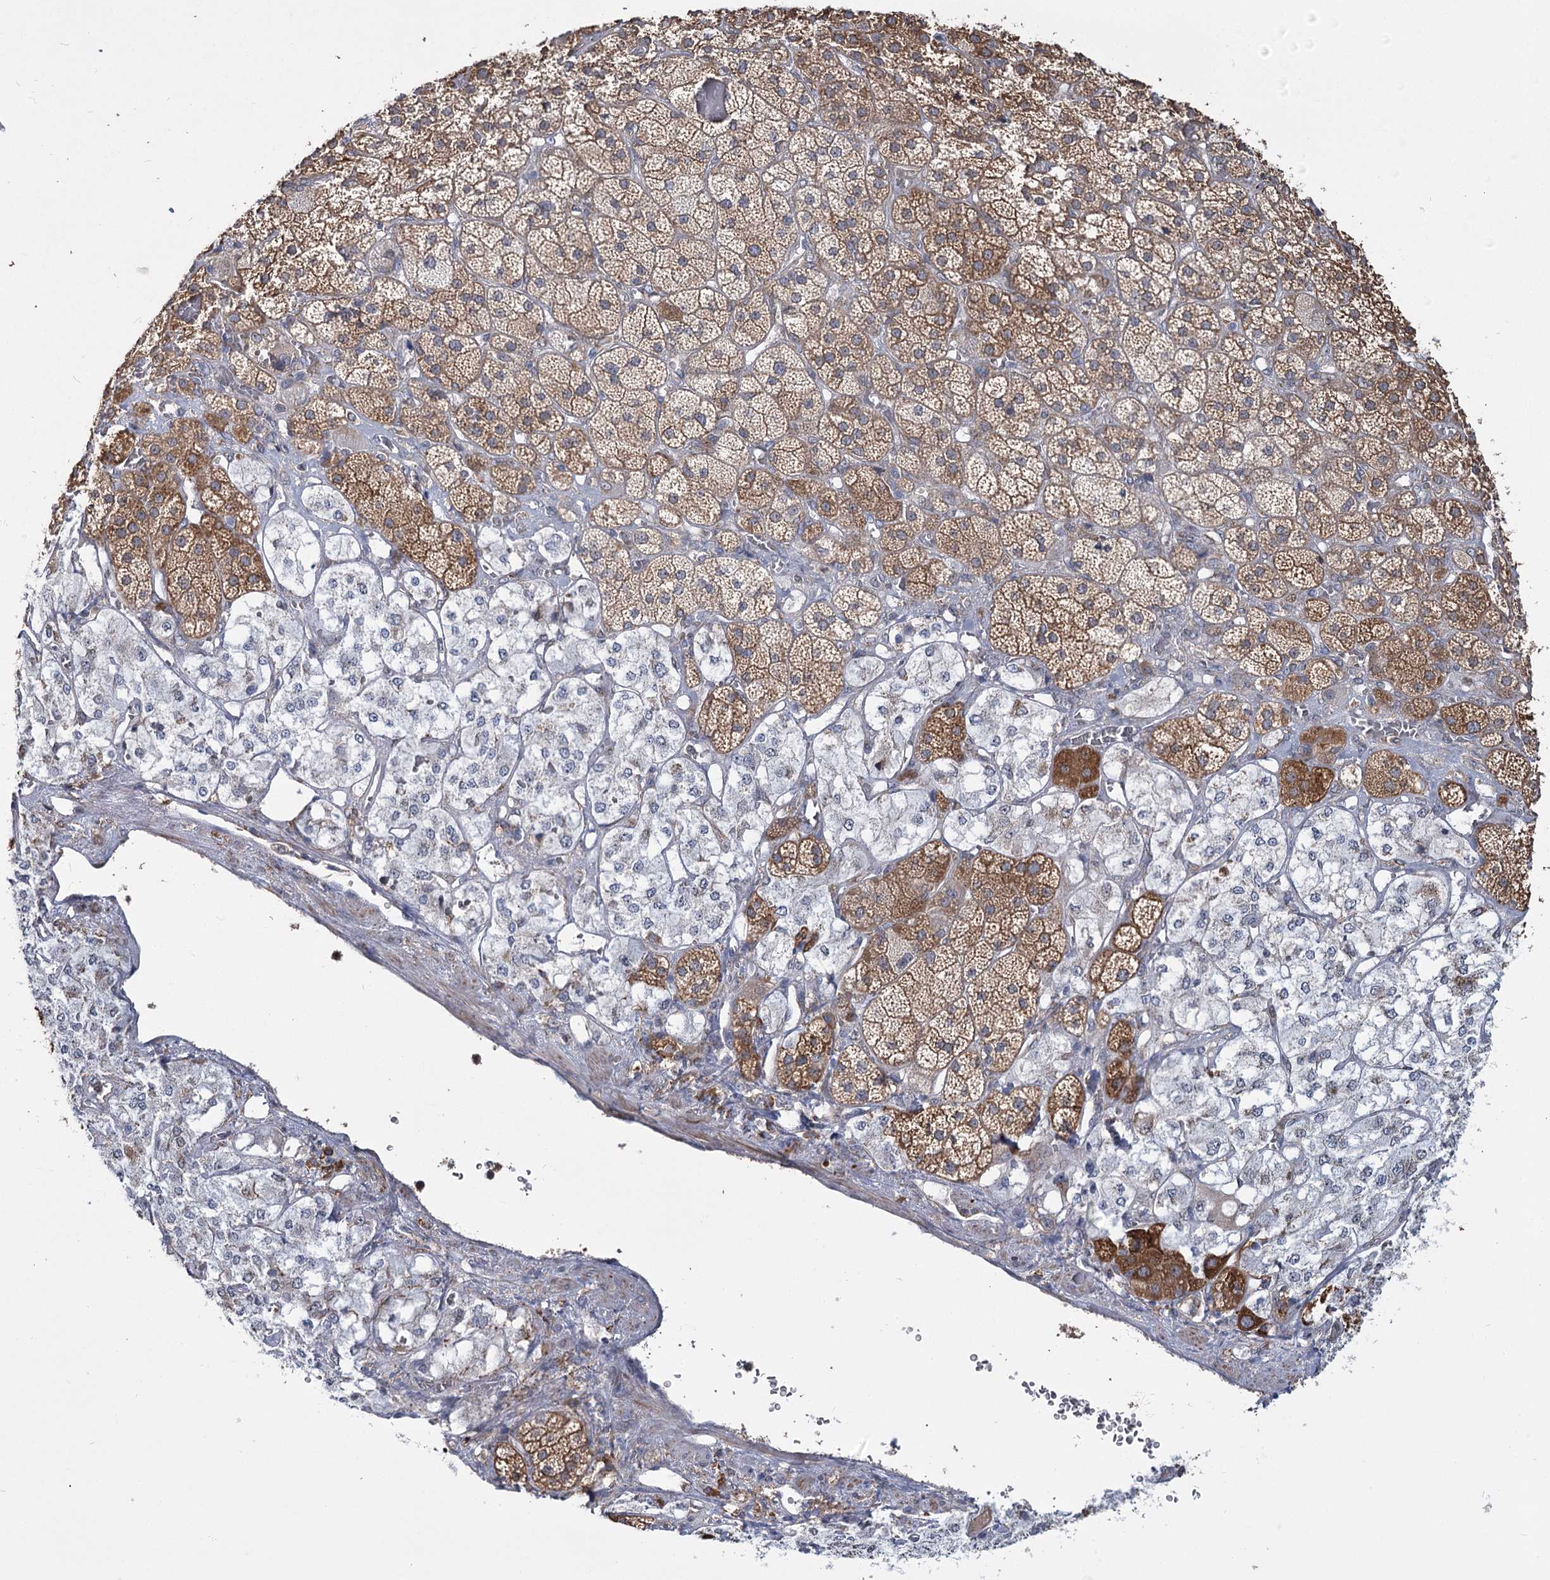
{"staining": {"intensity": "moderate", "quantity": "25%-75%", "location": "cytoplasmic/membranous"}, "tissue": "adrenal gland", "cell_type": "Glandular cells", "image_type": "normal", "snomed": [{"axis": "morphology", "description": "Normal tissue, NOS"}, {"axis": "topography", "description": "Adrenal gland"}], "caption": "Immunohistochemistry image of unremarkable adrenal gland: adrenal gland stained using immunohistochemistry (IHC) shows medium levels of moderate protein expression localized specifically in the cytoplasmic/membranous of glandular cells, appearing as a cytoplasmic/membranous brown color.", "gene": "ZCCHC9", "patient": {"sex": "male", "age": 57}}